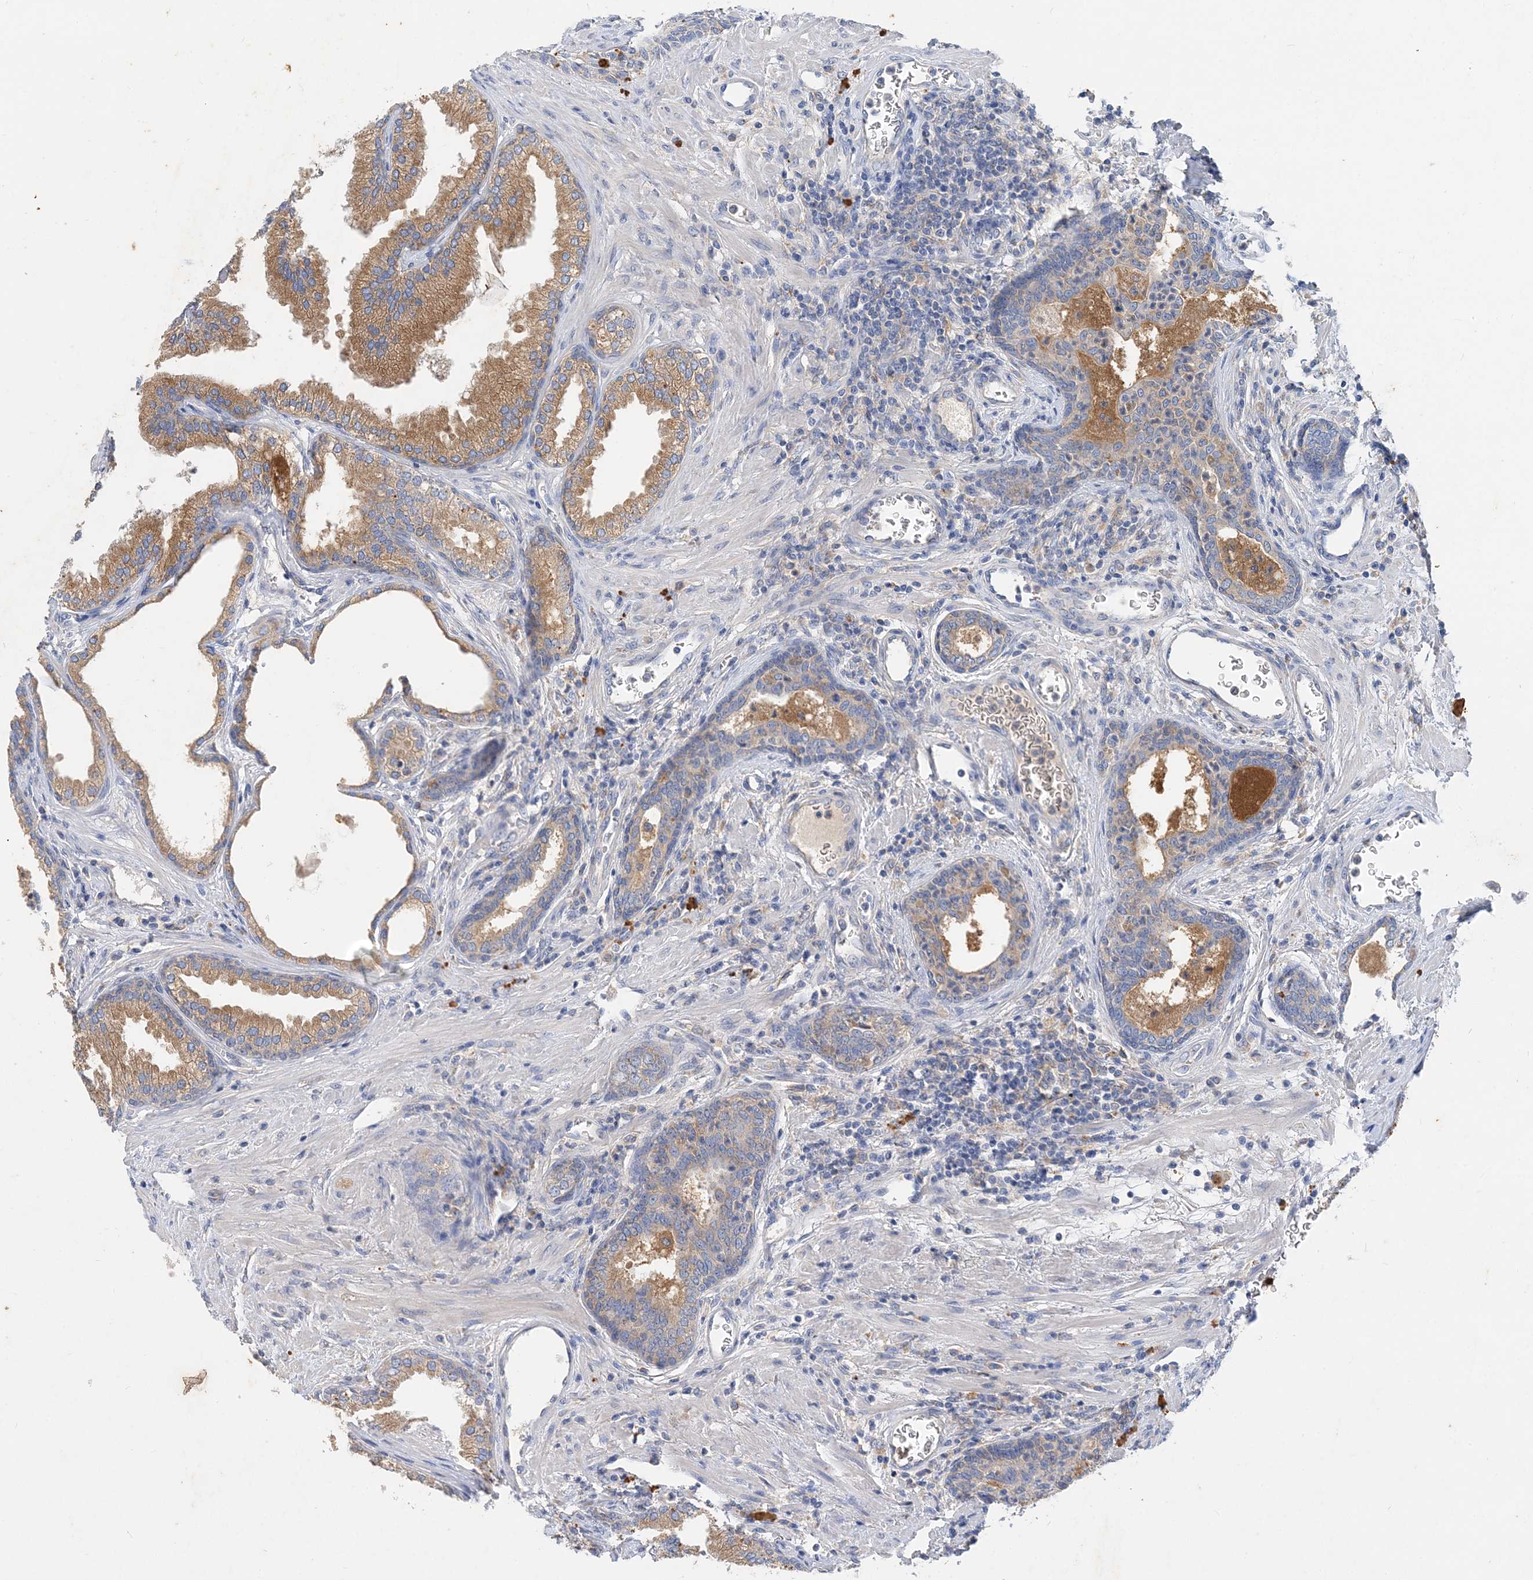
{"staining": {"intensity": "moderate", "quantity": ">75%", "location": "cytoplasmic/membranous"}, "tissue": "prostate", "cell_type": "Glandular cells", "image_type": "normal", "snomed": [{"axis": "morphology", "description": "Normal tissue, NOS"}, {"axis": "topography", "description": "Prostate"}], "caption": "Immunohistochemistry histopathology image of normal prostate stained for a protein (brown), which exhibits medium levels of moderate cytoplasmic/membranous positivity in about >75% of glandular cells.", "gene": "GRINA", "patient": {"sex": "male", "age": 76}}